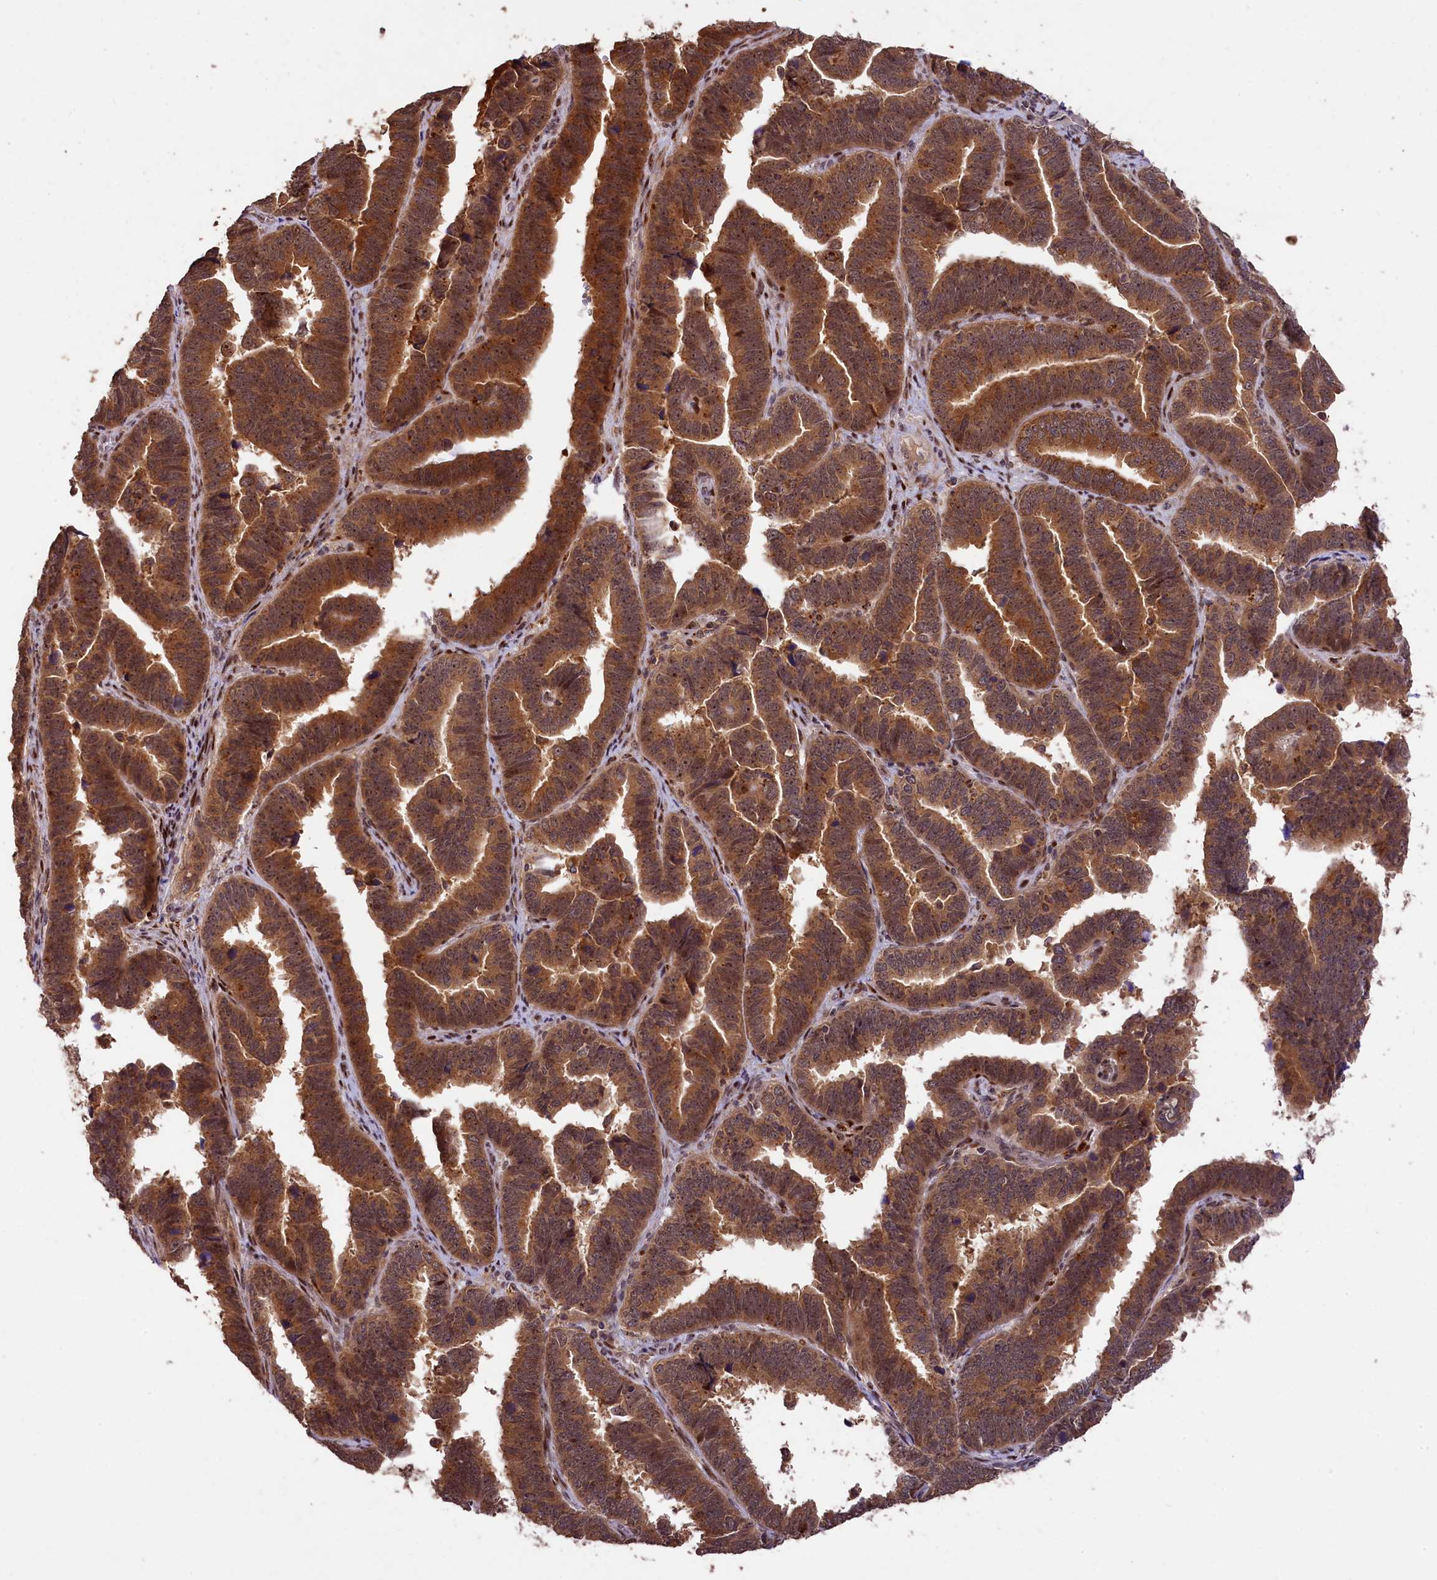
{"staining": {"intensity": "strong", "quantity": ">75%", "location": "cytoplasmic/membranous"}, "tissue": "endometrial cancer", "cell_type": "Tumor cells", "image_type": "cancer", "snomed": [{"axis": "morphology", "description": "Adenocarcinoma, NOS"}, {"axis": "topography", "description": "Endometrium"}], "caption": "Brown immunohistochemical staining in endometrial adenocarcinoma shows strong cytoplasmic/membranous staining in about >75% of tumor cells.", "gene": "PHAF1", "patient": {"sex": "female", "age": 75}}